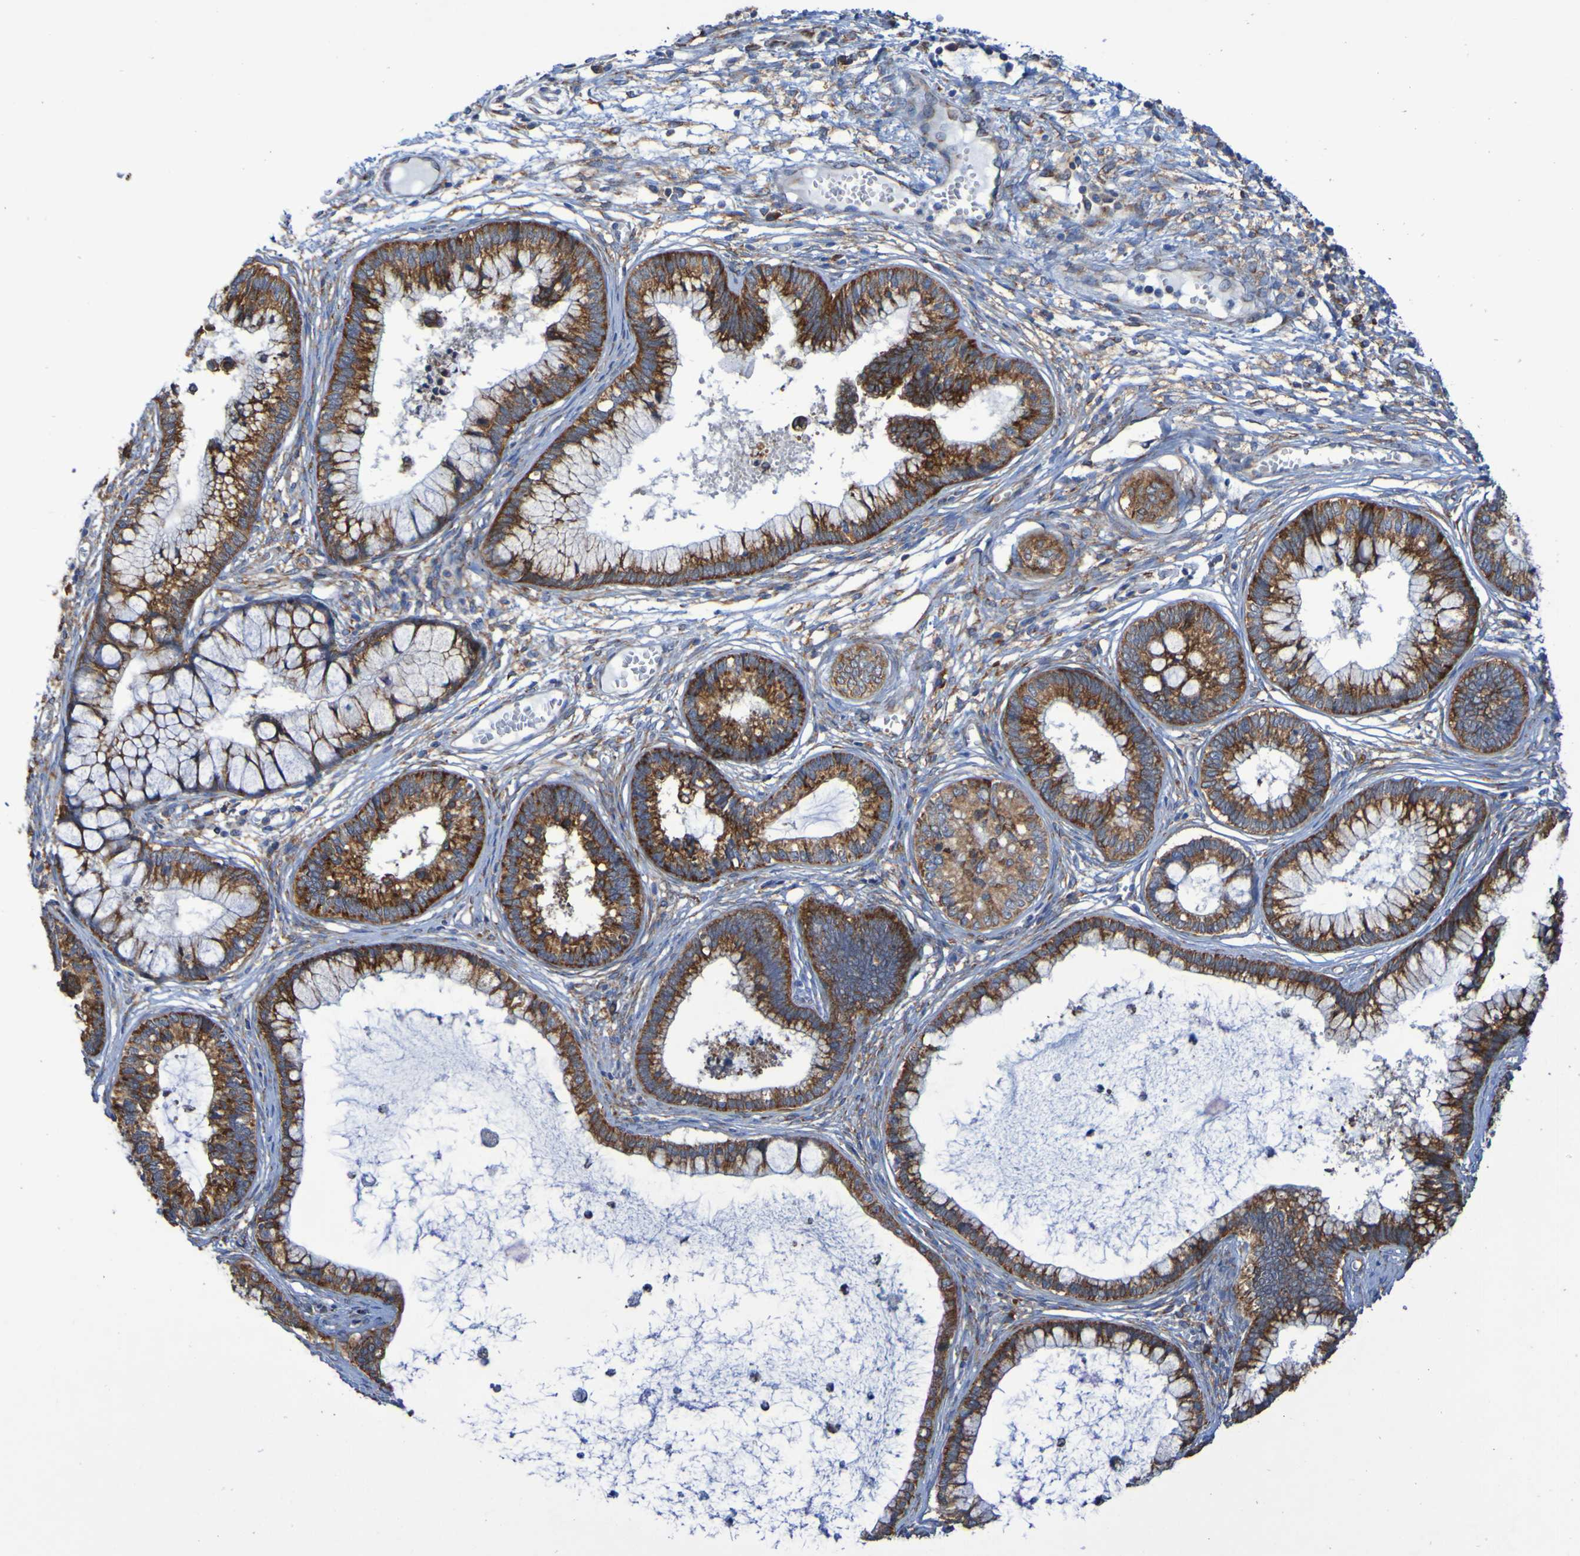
{"staining": {"intensity": "strong", "quantity": ">75%", "location": "cytoplasmic/membranous"}, "tissue": "cervical cancer", "cell_type": "Tumor cells", "image_type": "cancer", "snomed": [{"axis": "morphology", "description": "Adenocarcinoma, NOS"}, {"axis": "topography", "description": "Cervix"}], "caption": "The immunohistochemical stain shows strong cytoplasmic/membranous expression in tumor cells of cervical adenocarcinoma tissue.", "gene": "FKBP3", "patient": {"sex": "female", "age": 44}}